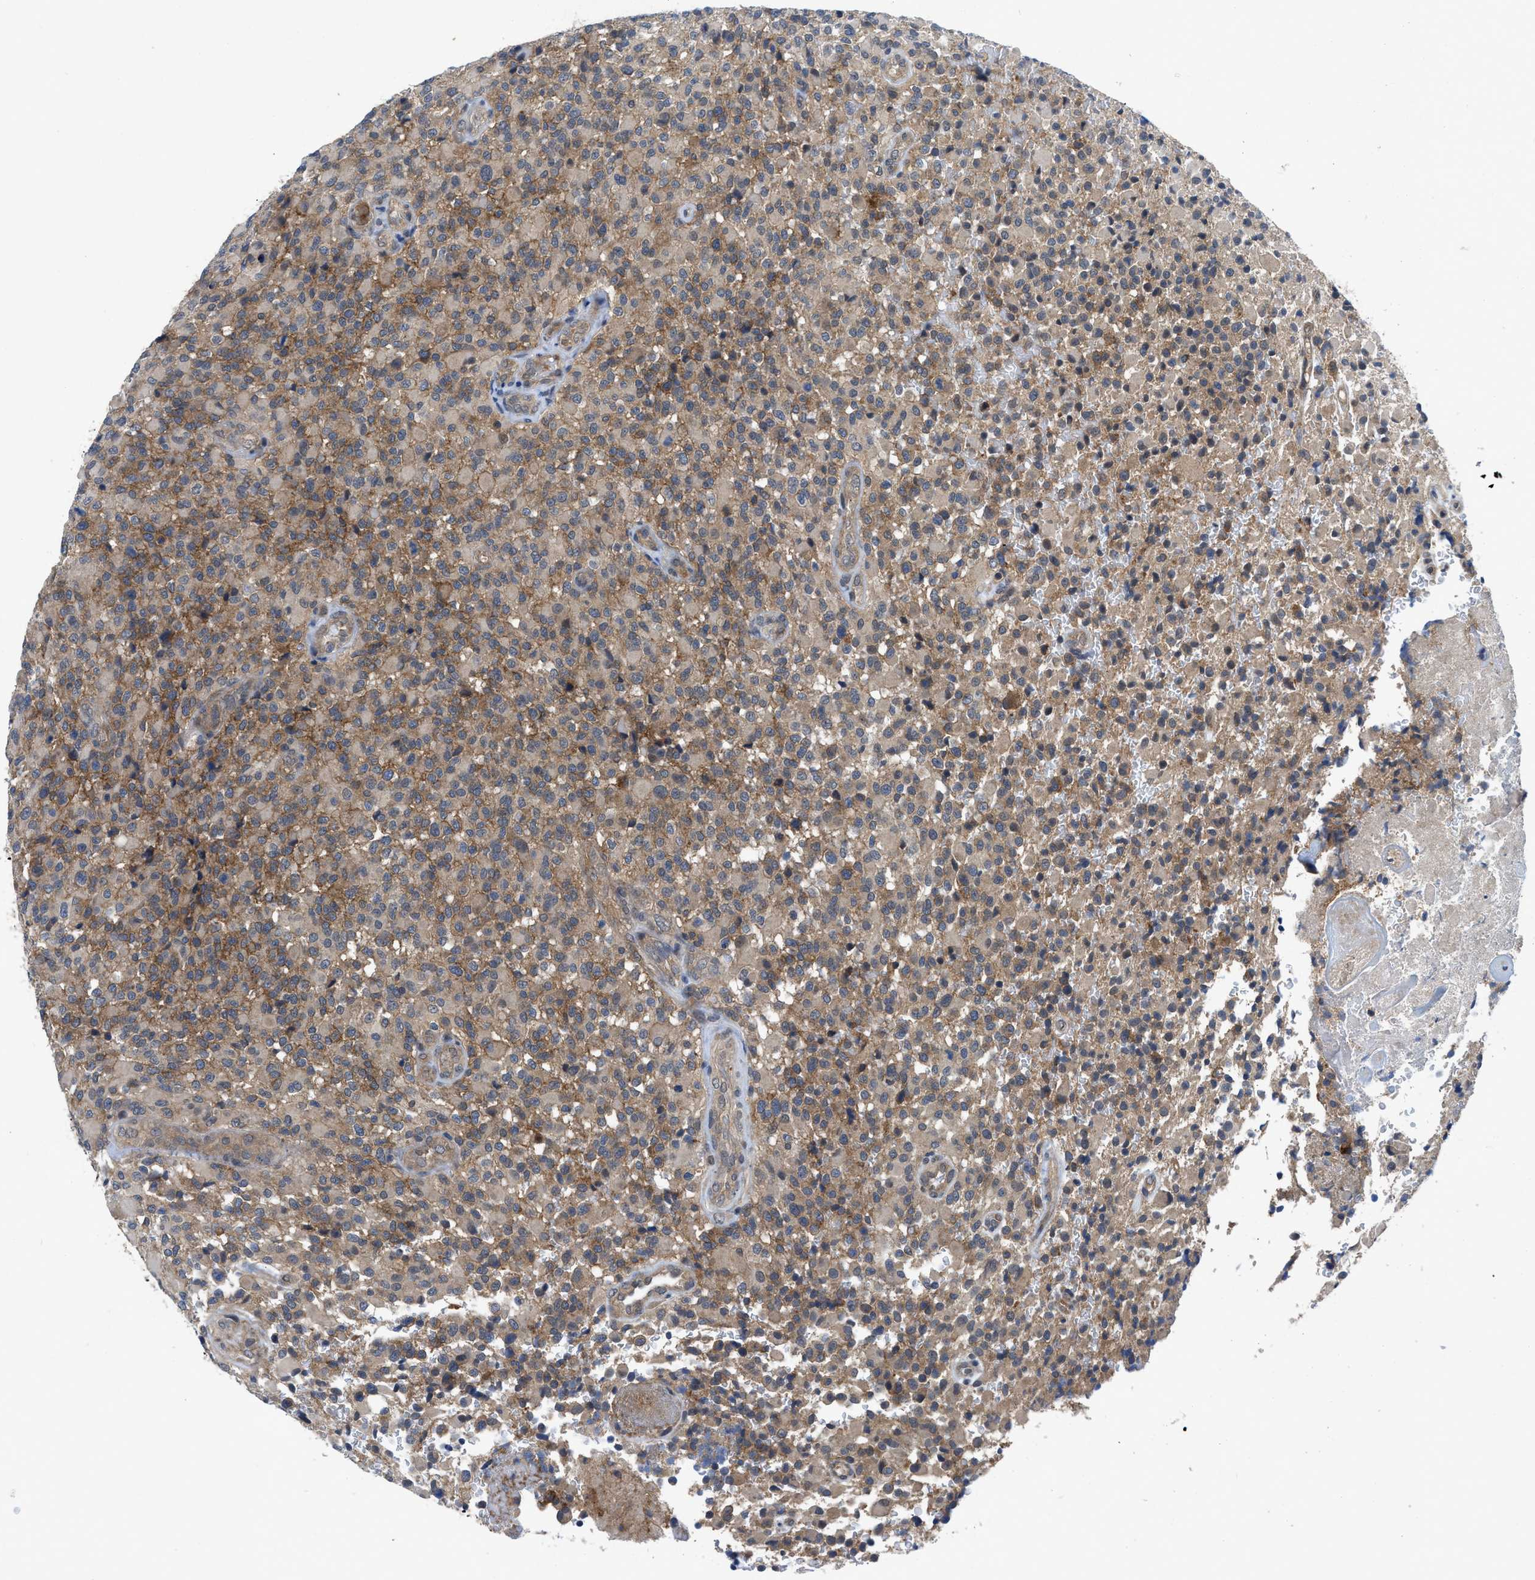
{"staining": {"intensity": "weak", "quantity": "25%-75%", "location": "cytoplasmic/membranous"}, "tissue": "glioma", "cell_type": "Tumor cells", "image_type": "cancer", "snomed": [{"axis": "morphology", "description": "Glioma, malignant, High grade"}, {"axis": "topography", "description": "Brain"}], "caption": "A brown stain labels weak cytoplasmic/membranous positivity of a protein in malignant glioma (high-grade) tumor cells. (DAB (3,3'-diaminobenzidine) IHC, brown staining for protein, blue staining for nuclei).", "gene": "PANX1", "patient": {"sex": "male", "age": 71}}